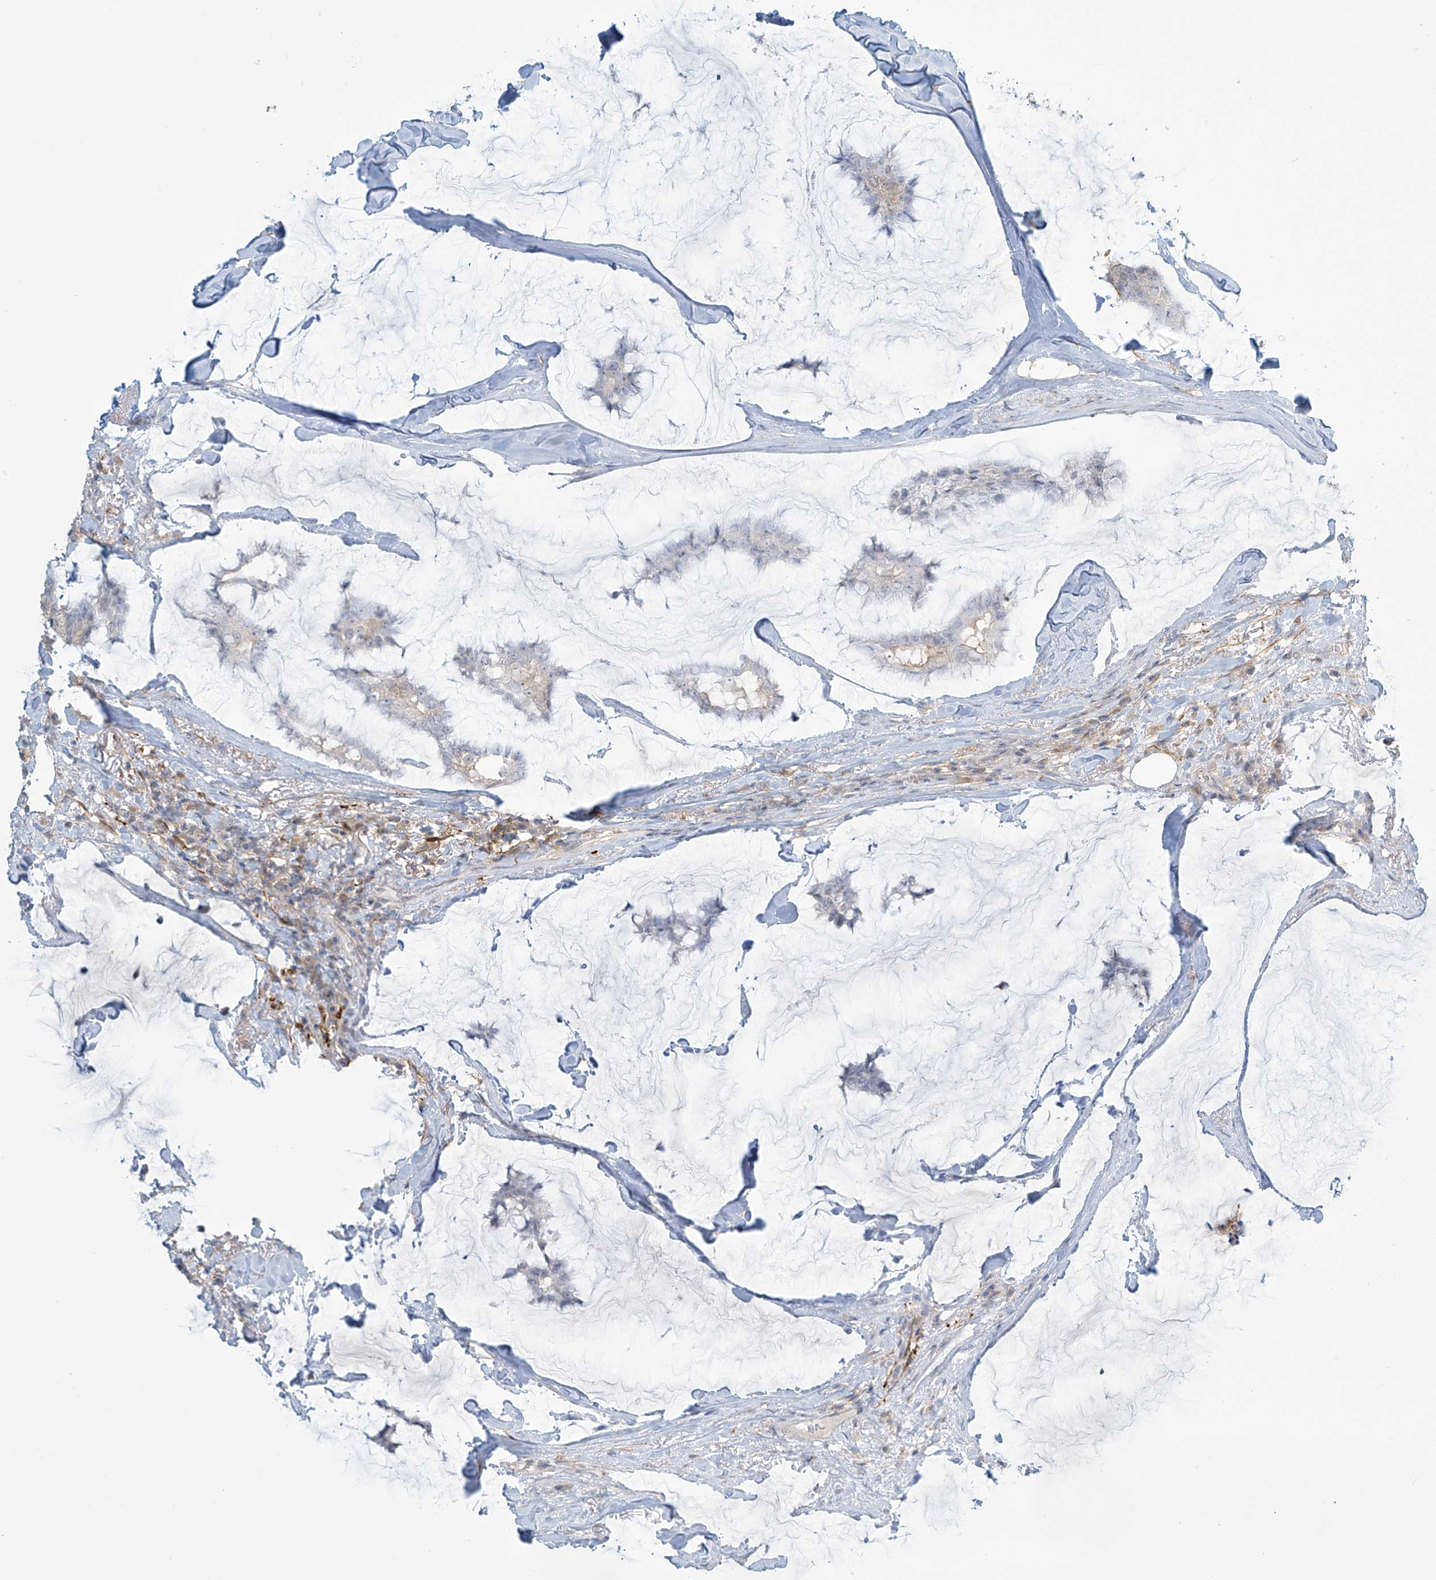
{"staining": {"intensity": "negative", "quantity": "none", "location": "none"}, "tissue": "breast cancer", "cell_type": "Tumor cells", "image_type": "cancer", "snomed": [{"axis": "morphology", "description": "Duct carcinoma"}, {"axis": "topography", "description": "Breast"}], "caption": "Tumor cells show no significant protein staining in breast cancer.", "gene": "TAGAP", "patient": {"sex": "female", "age": 93}}